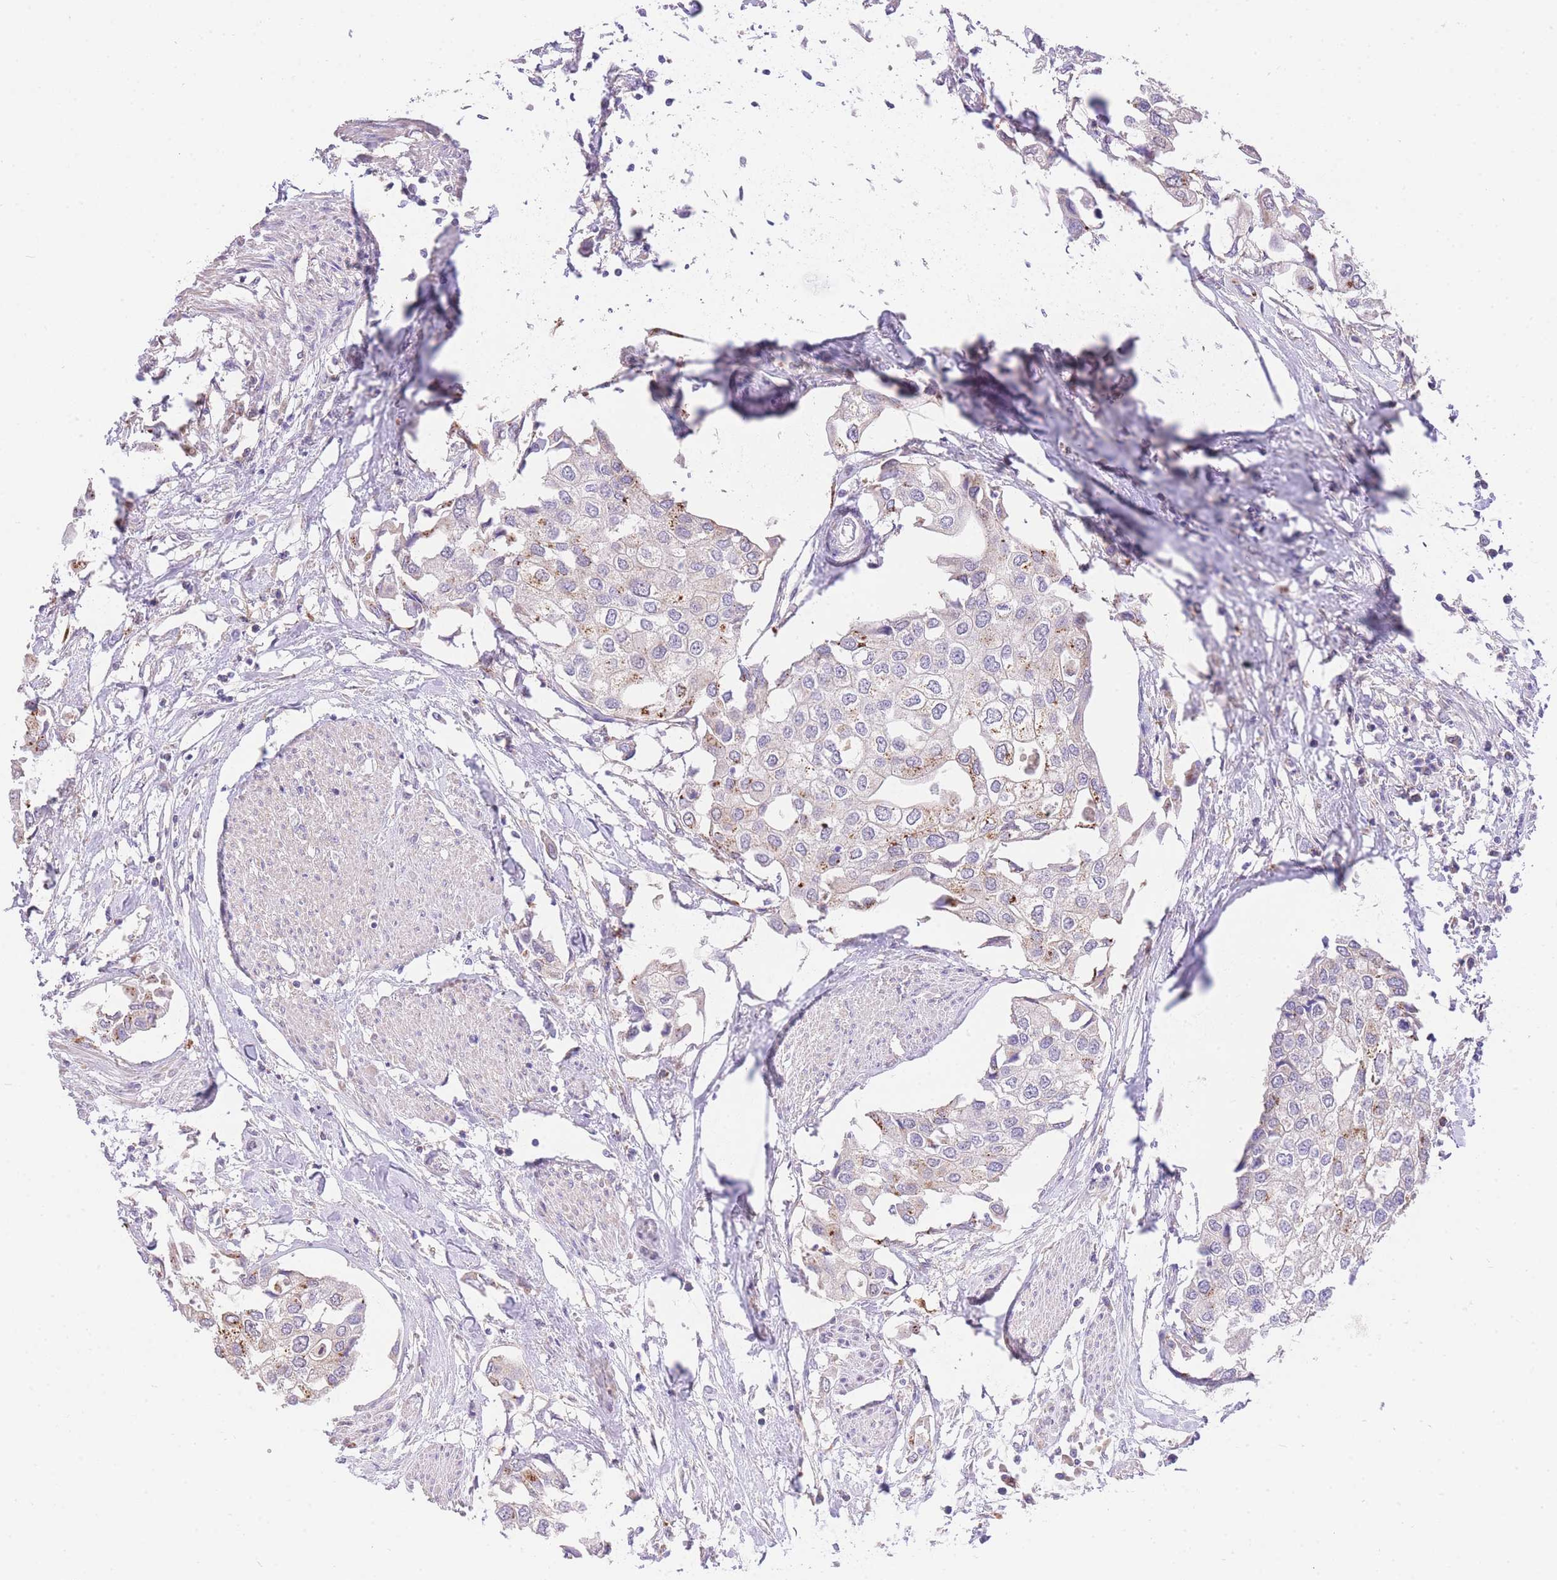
{"staining": {"intensity": "negative", "quantity": "none", "location": "none"}, "tissue": "urothelial cancer", "cell_type": "Tumor cells", "image_type": "cancer", "snomed": [{"axis": "morphology", "description": "Urothelial carcinoma, High grade"}, {"axis": "topography", "description": "Urinary bladder"}], "caption": "Immunohistochemistry (IHC) micrograph of human urothelial cancer stained for a protein (brown), which exhibits no expression in tumor cells.", "gene": "UBXN7", "patient": {"sex": "male", "age": 64}}